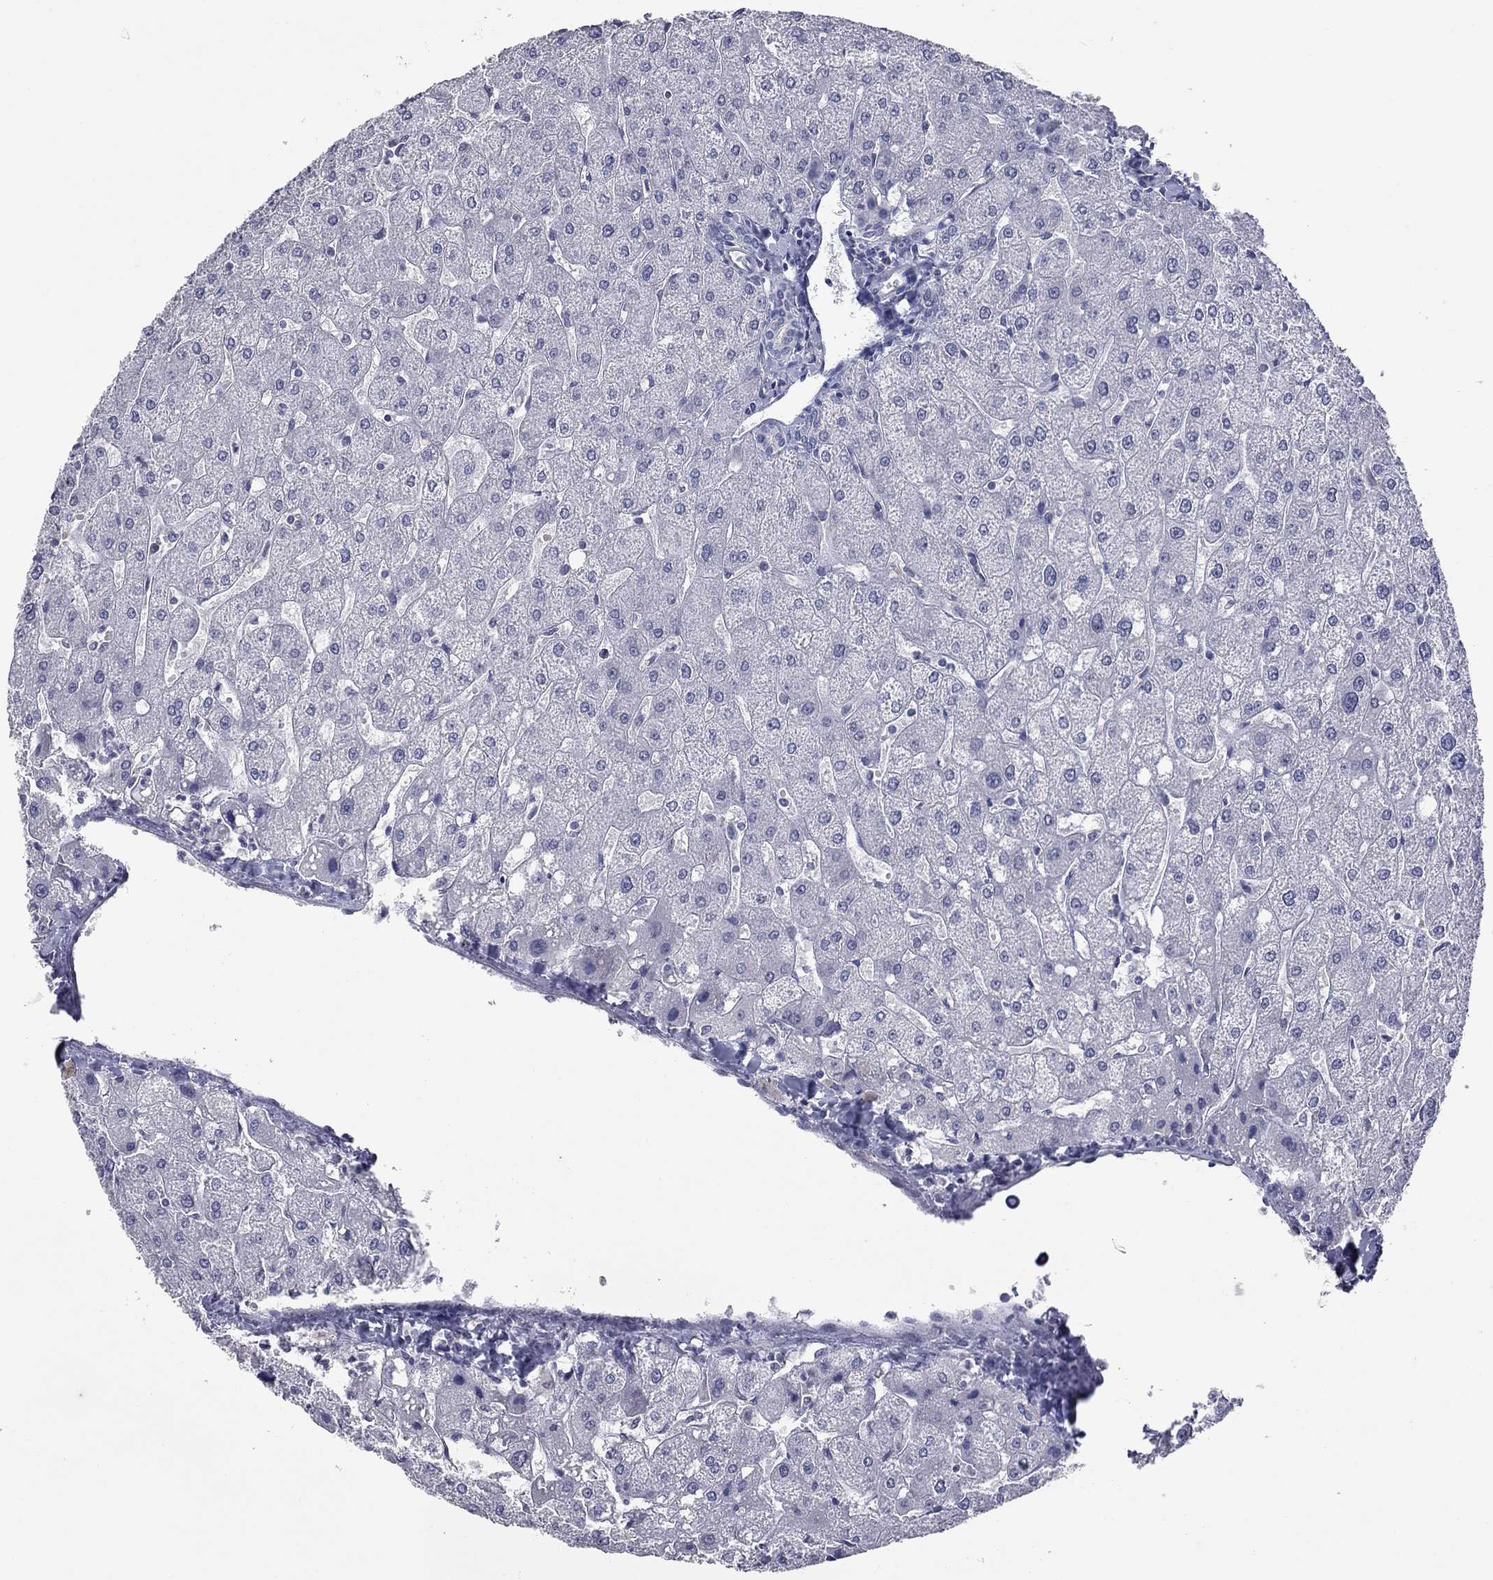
{"staining": {"intensity": "negative", "quantity": "none", "location": "none"}, "tissue": "liver", "cell_type": "Cholangiocytes", "image_type": "normal", "snomed": [{"axis": "morphology", "description": "Normal tissue, NOS"}, {"axis": "topography", "description": "Liver"}], "caption": "IHC of unremarkable liver exhibits no staining in cholangiocytes.", "gene": "SHOC2", "patient": {"sex": "male", "age": 67}}